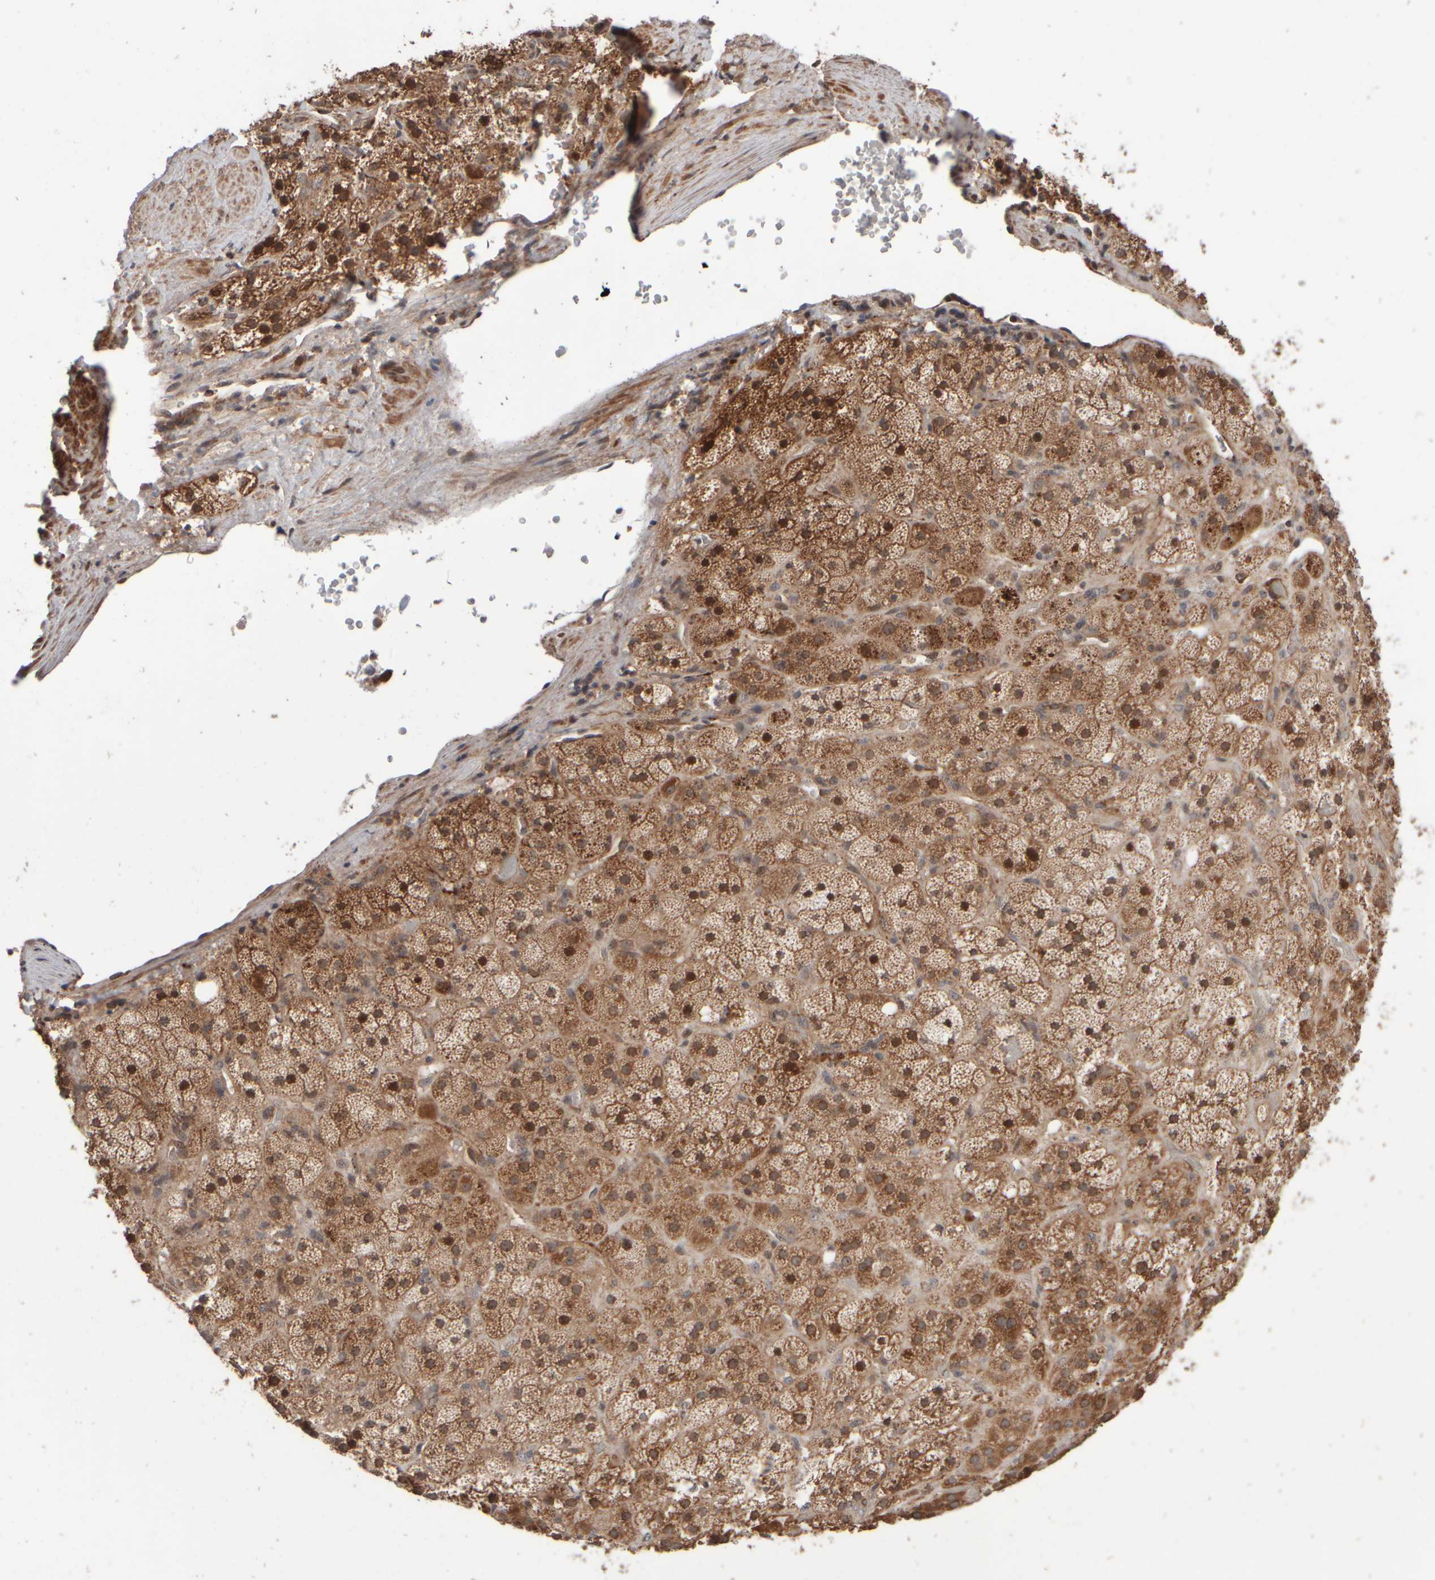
{"staining": {"intensity": "strong", "quantity": ">75%", "location": "cytoplasmic/membranous,nuclear"}, "tissue": "adrenal gland", "cell_type": "Glandular cells", "image_type": "normal", "snomed": [{"axis": "morphology", "description": "Normal tissue, NOS"}, {"axis": "topography", "description": "Adrenal gland"}], "caption": "Glandular cells exhibit strong cytoplasmic/membranous,nuclear positivity in about >75% of cells in unremarkable adrenal gland.", "gene": "ABHD11", "patient": {"sex": "male", "age": 57}}